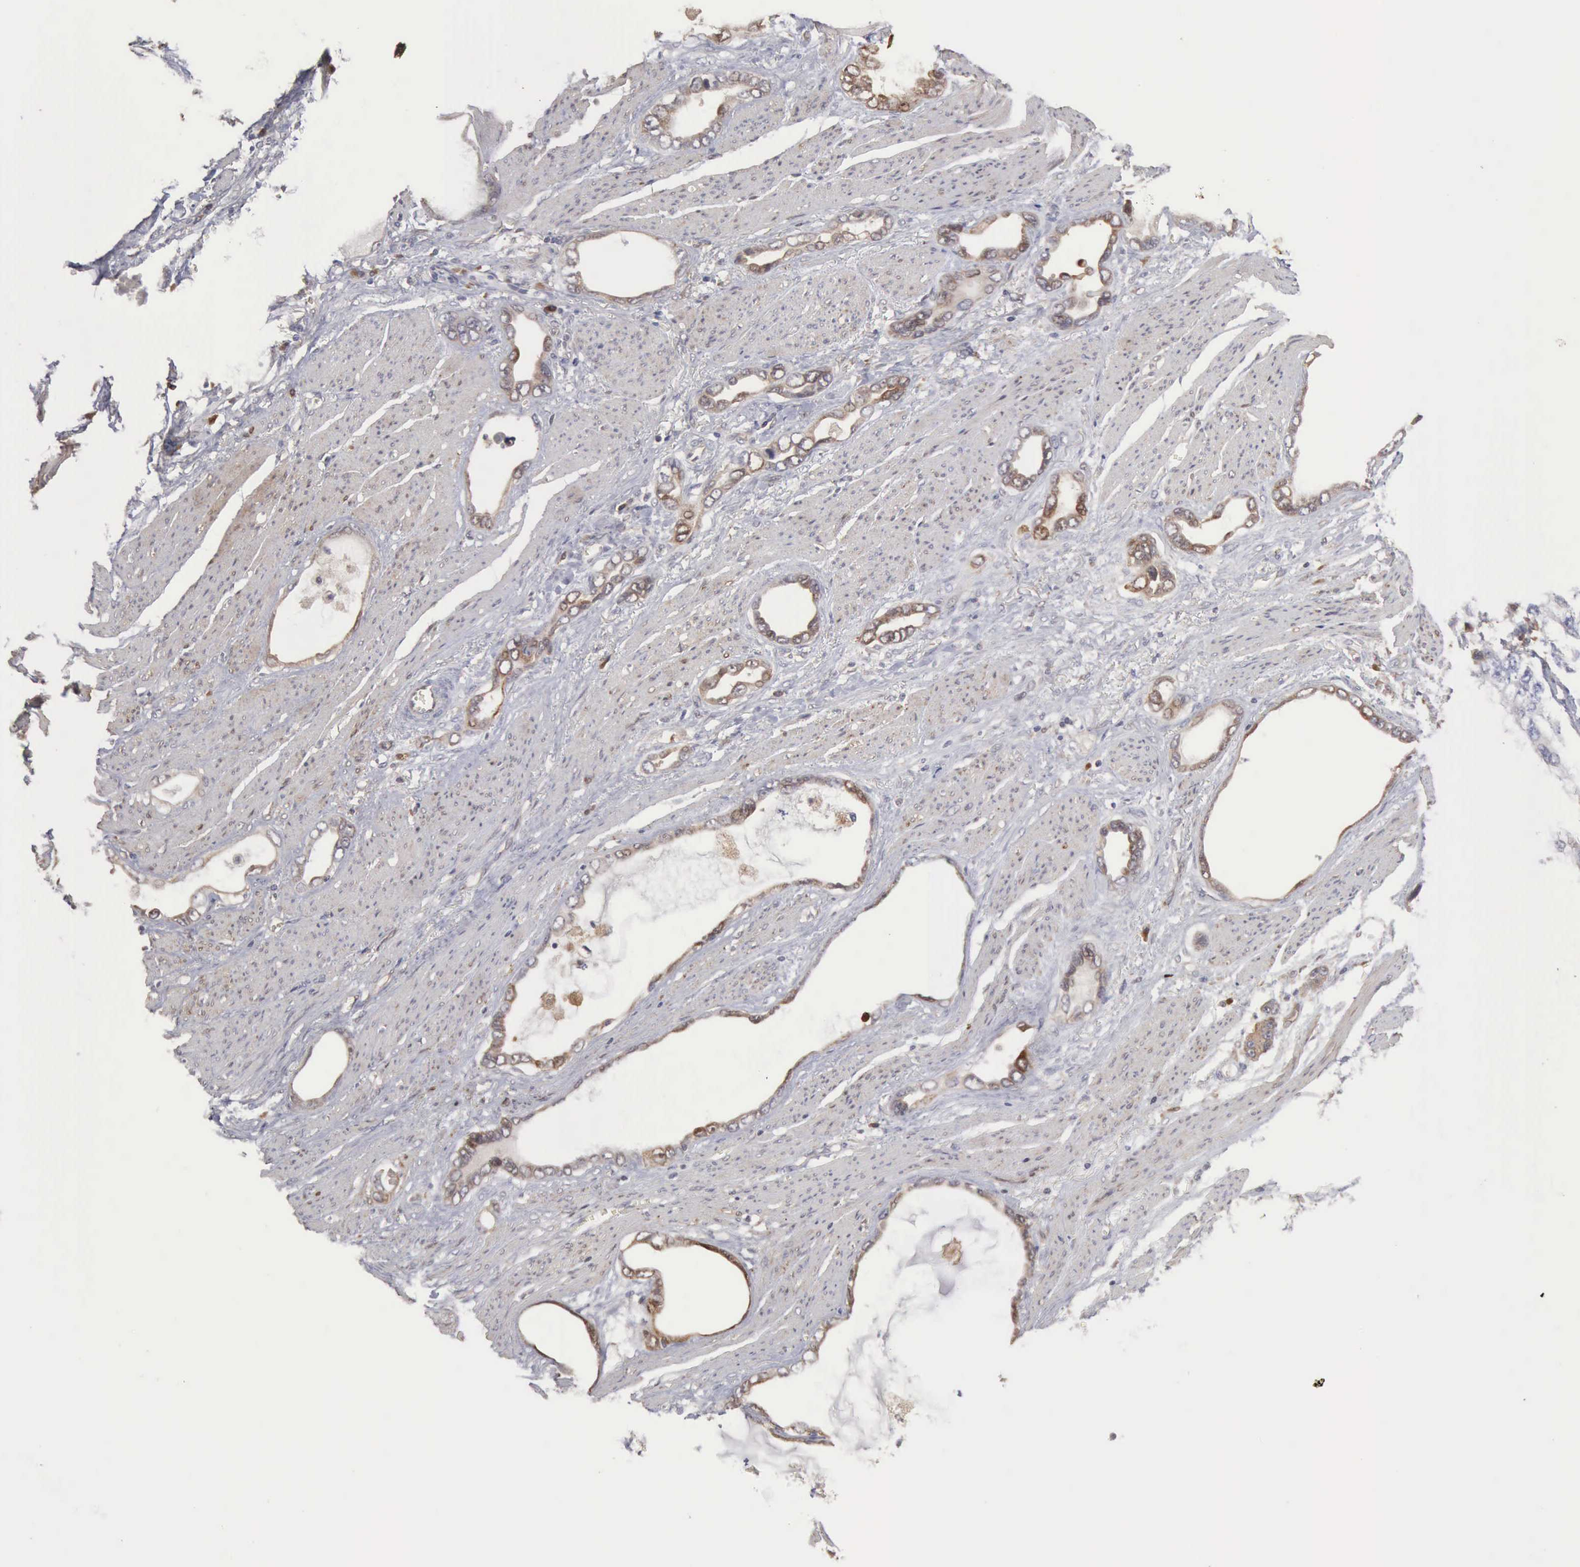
{"staining": {"intensity": "weak", "quantity": "25%-75%", "location": "cytoplasmic/membranous"}, "tissue": "stomach cancer", "cell_type": "Tumor cells", "image_type": "cancer", "snomed": [{"axis": "morphology", "description": "Adenocarcinoma, NOS"}, {"axis": "topography", "description": "Stomach"}], "caption": "Tumor cells display low levels of weak cytoplasmic/membranous staining in approximately 25%-75% of cells in human adenocarcinoma (stomach).", "gene": "APOL2", "patient": {"sex": "male", "age": 78}}